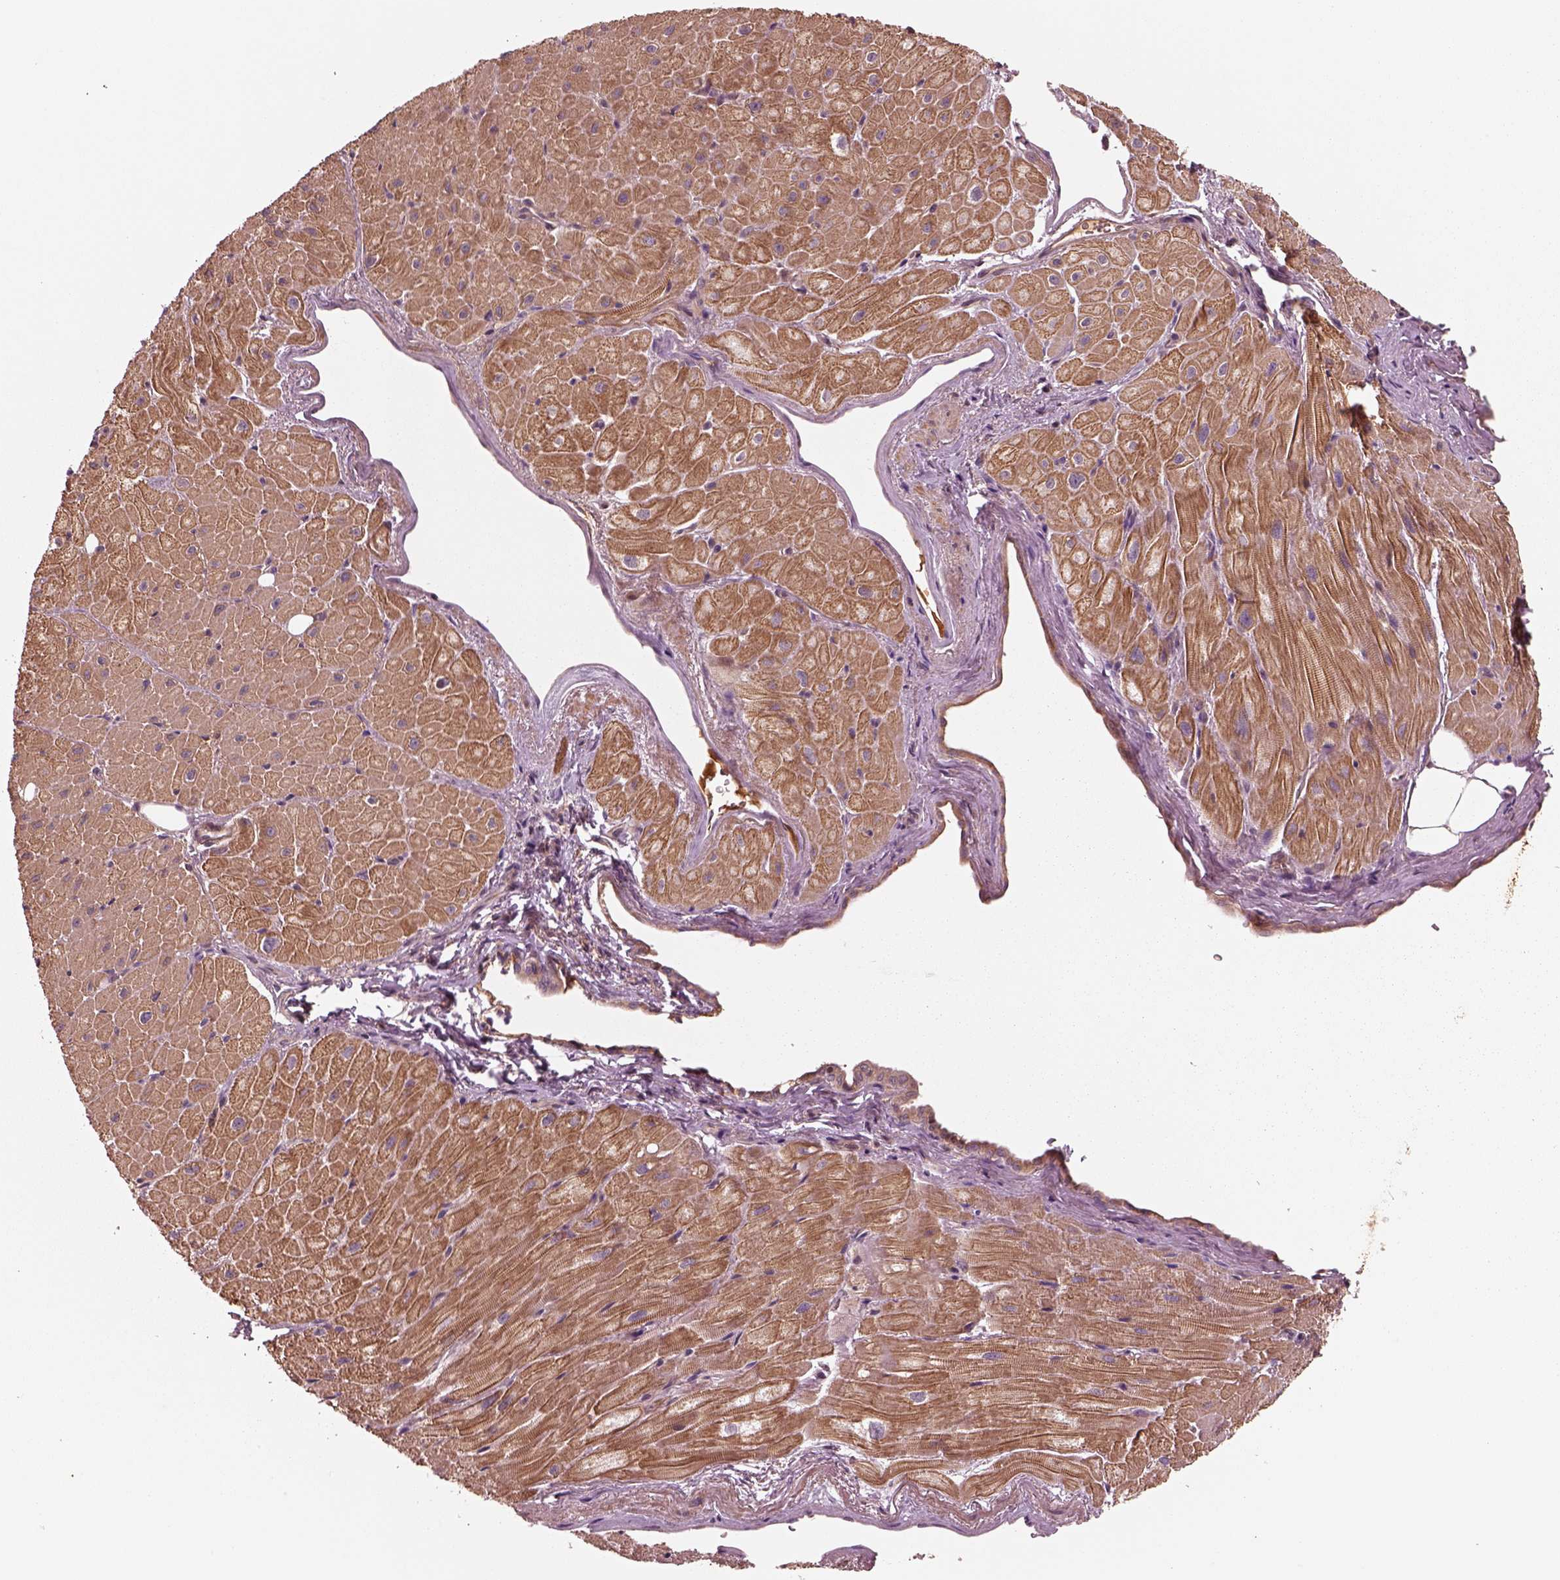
{"staining": {"intensity": "strong", "quantity": ">75%", "location": "cytoplasmic/membranous"}, "tissue": "heart muscle", "cell_type": "Cardiomyocytes", "image_type": "normal", "snomed": [{"axis": "morphology", "description": "Normal tissue, NOS"}, {"axis": "topography", "description": "Heart"}], "caption": "Approximately >75% of cardiomyocytes in unremarkable heart muscle exhibit strong cytoplasmic/membranous protein positivity as visualized by brown immunohistochemical staining.", "gene": "ASCC2", "patient": {"sex": "male", "age": 62}}